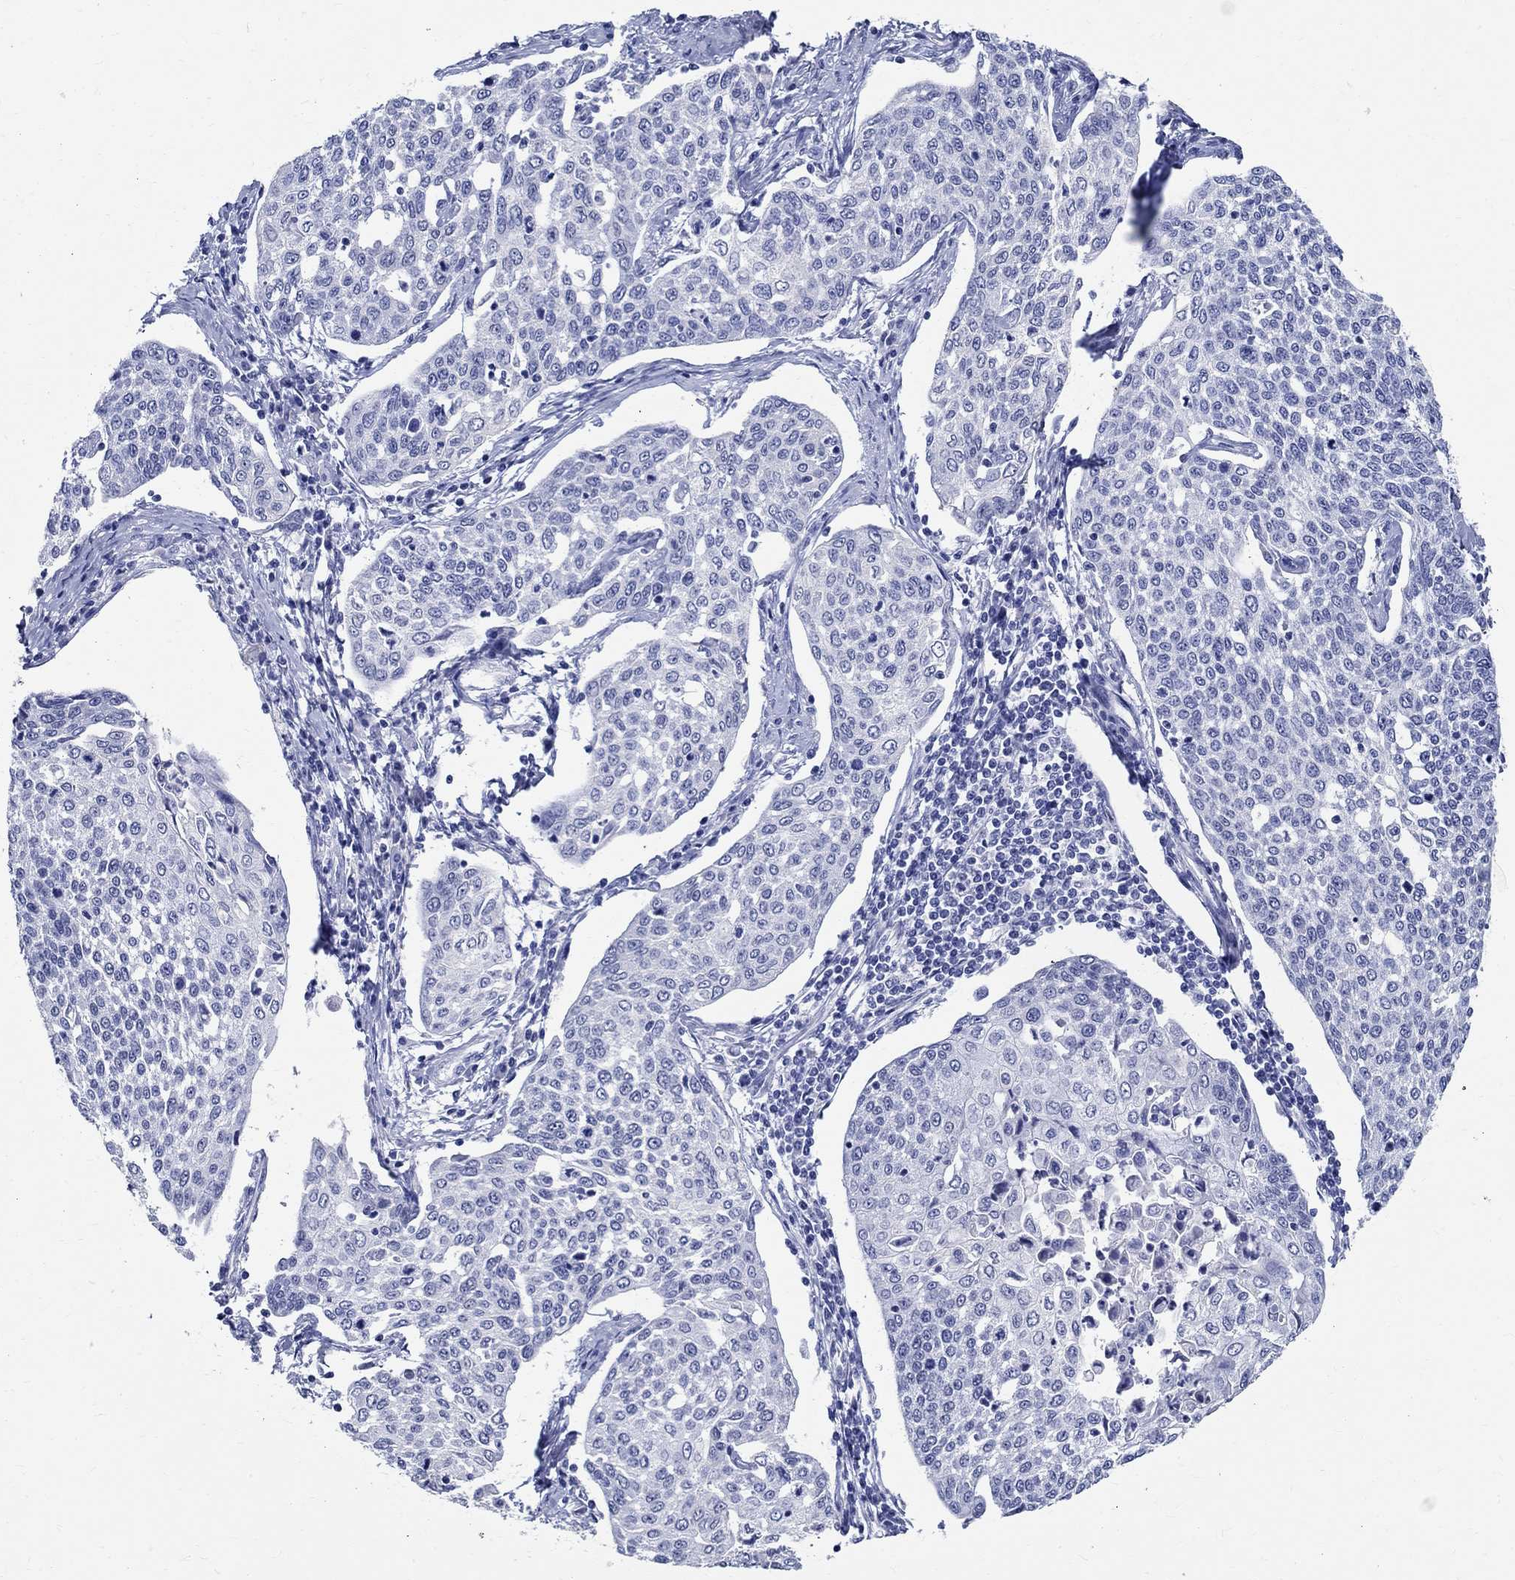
{"staining": {"intensity": "negative", "quantity": "none", "location": "none"}, "tissue": "cervical cancer", "cell_type": "Tumor cells", "image_type": "cancer", "snomed": [{"axis": "morphology", "description": "Squamous cell carcinoma, NOS"}, {"axis": "topography", "description": "Cervix"}], "caption": "DAB (3,3'-diaminobenzidine) immunohistochemical staining of human cervical squamous cell carcinoma reveals no significant expression in tumor cells.", "gene": "TSPAN16", "patient": {"sex": "female", "age": 34}}